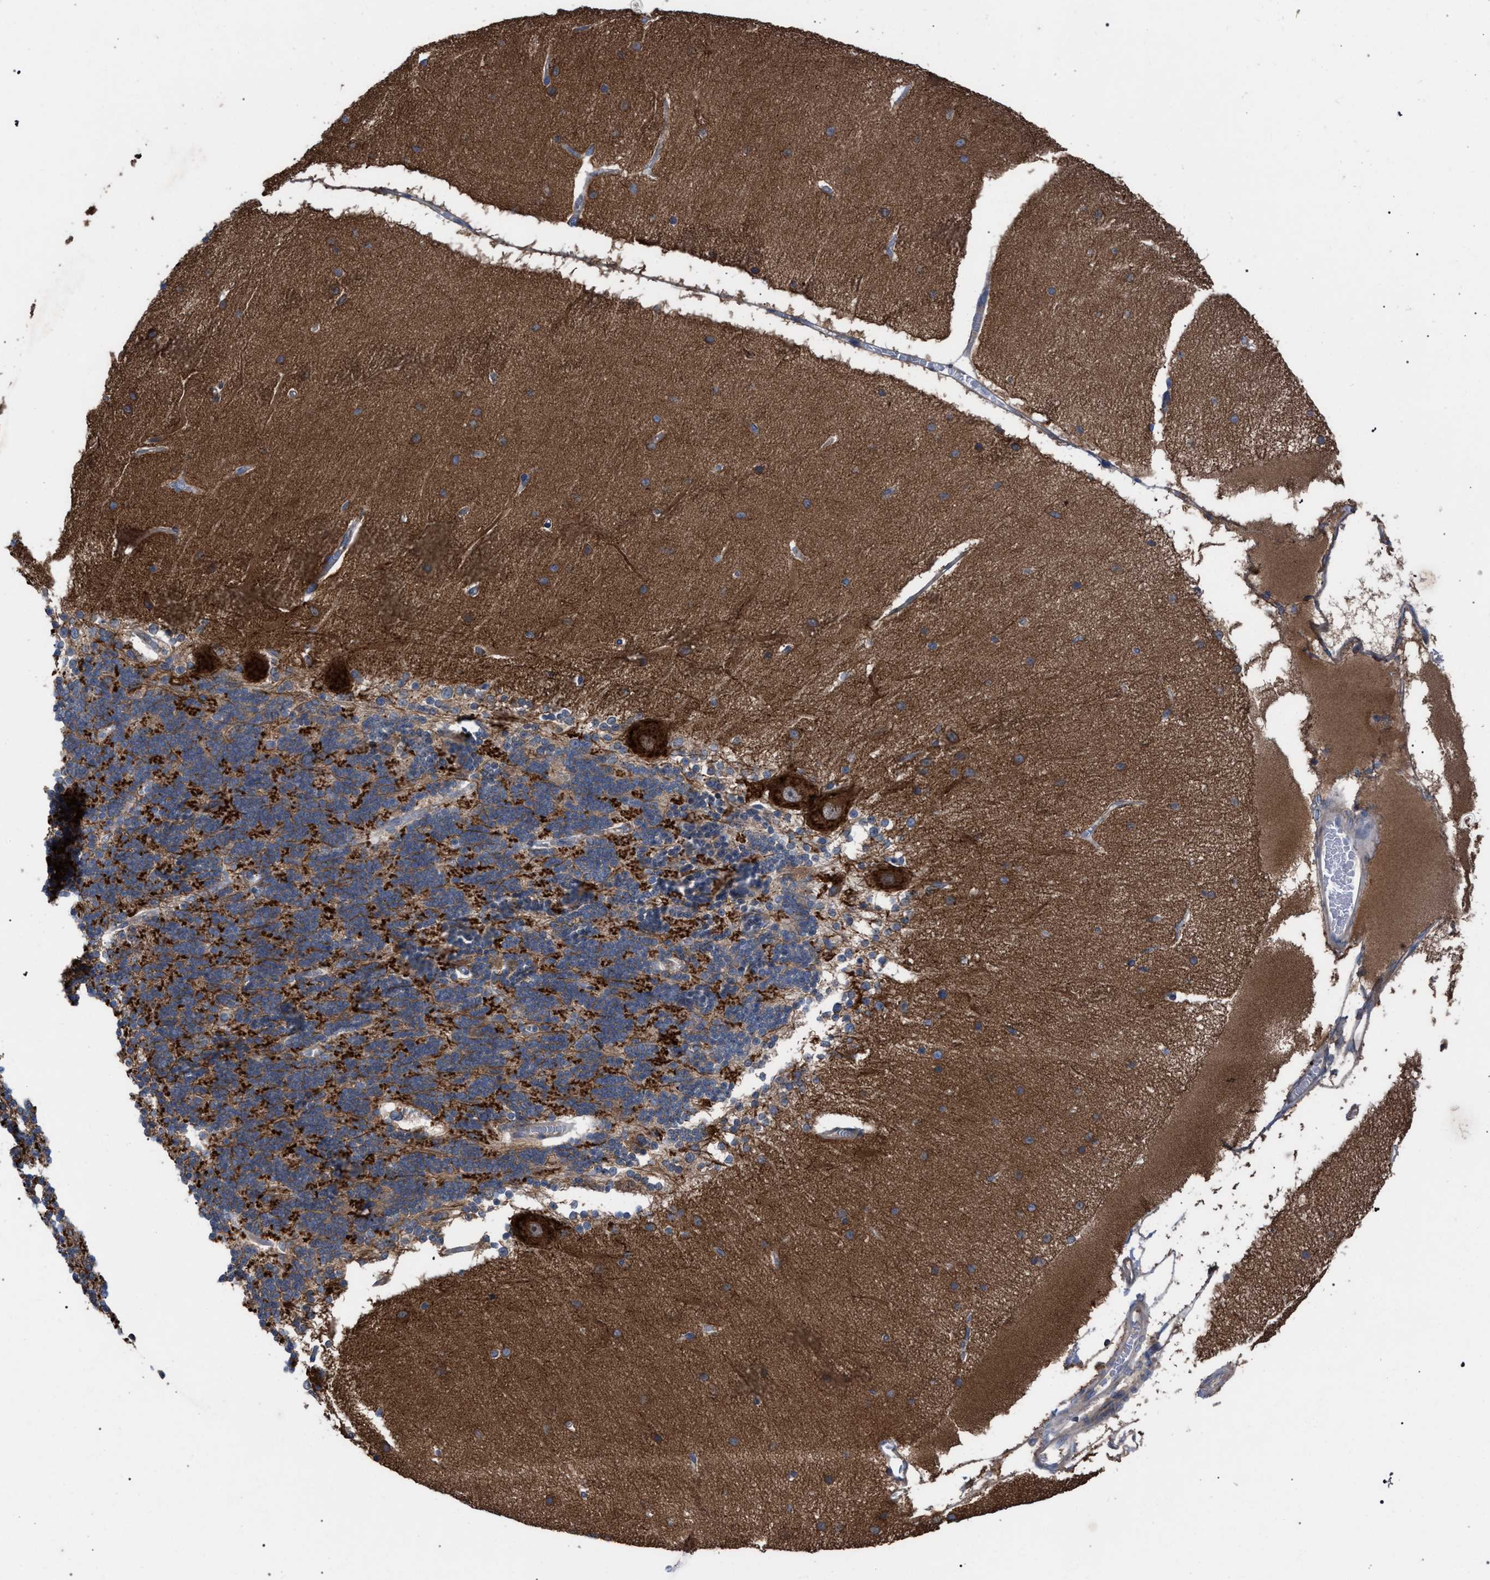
{"staining": {"intensity": "strong", "quantity": ">75%", "location": "cytoplasmic/membranous"}, "tissue": "cerebellum", "cell_type": "Cells in granular layer", "image_type": "normal", "snomed": [{"axis": "morphology", "description": "Normal tissue, NOS"}, {"axis": "topography", "description": "Cerebellum"}], "caption": "This is a photomicrograph of immunohistochemistry staining of unremarkable cerebellum, which shows strong positivity in the cytoplasmic/membranous of cells in granular layer.", "gene": "CDR2L", "patient": {"sex": "female", "age": 54}}